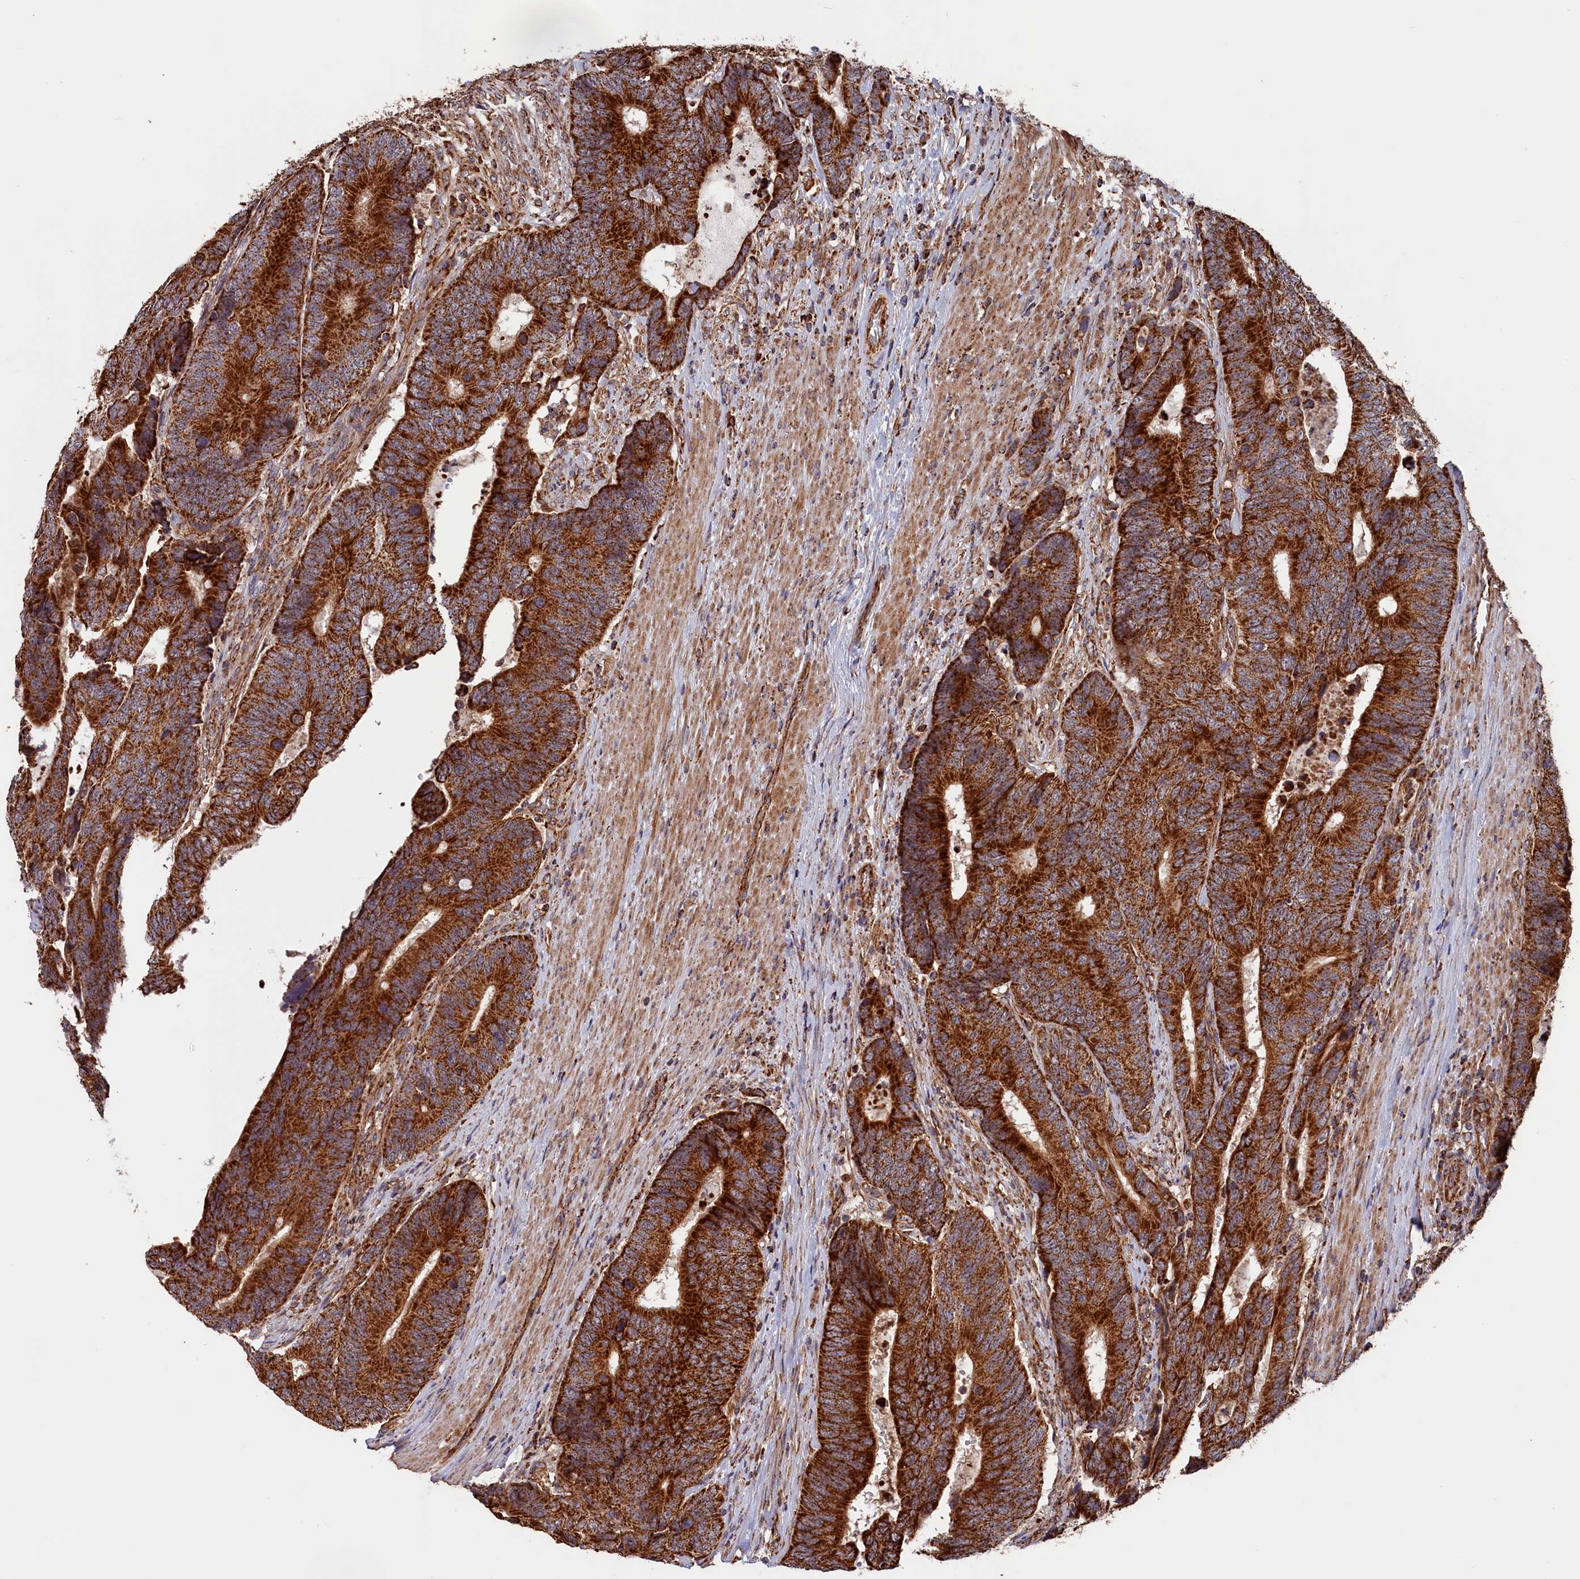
{"staining": {"intensity": "strong", "quantity": ">75%", "location": "cytoplasmic/membranous"}, "tissue": "colorectal cancer", "cell_type": "Tumor cells", "image_type": "cancer", "snomed": [{"axis": "morphology", "description": "Adenocarcinoma, NOS"}, {"axis": "topography", "description": "Colon"}], "caption": "Colorectal adenocarcinoma stained with immunohistochemistry shows strong cytoplasmic/membranous expression in approximately >75% of tumor cells.", "gene": "MACROD1", "patient": {"sex": "male", "age": 87}}